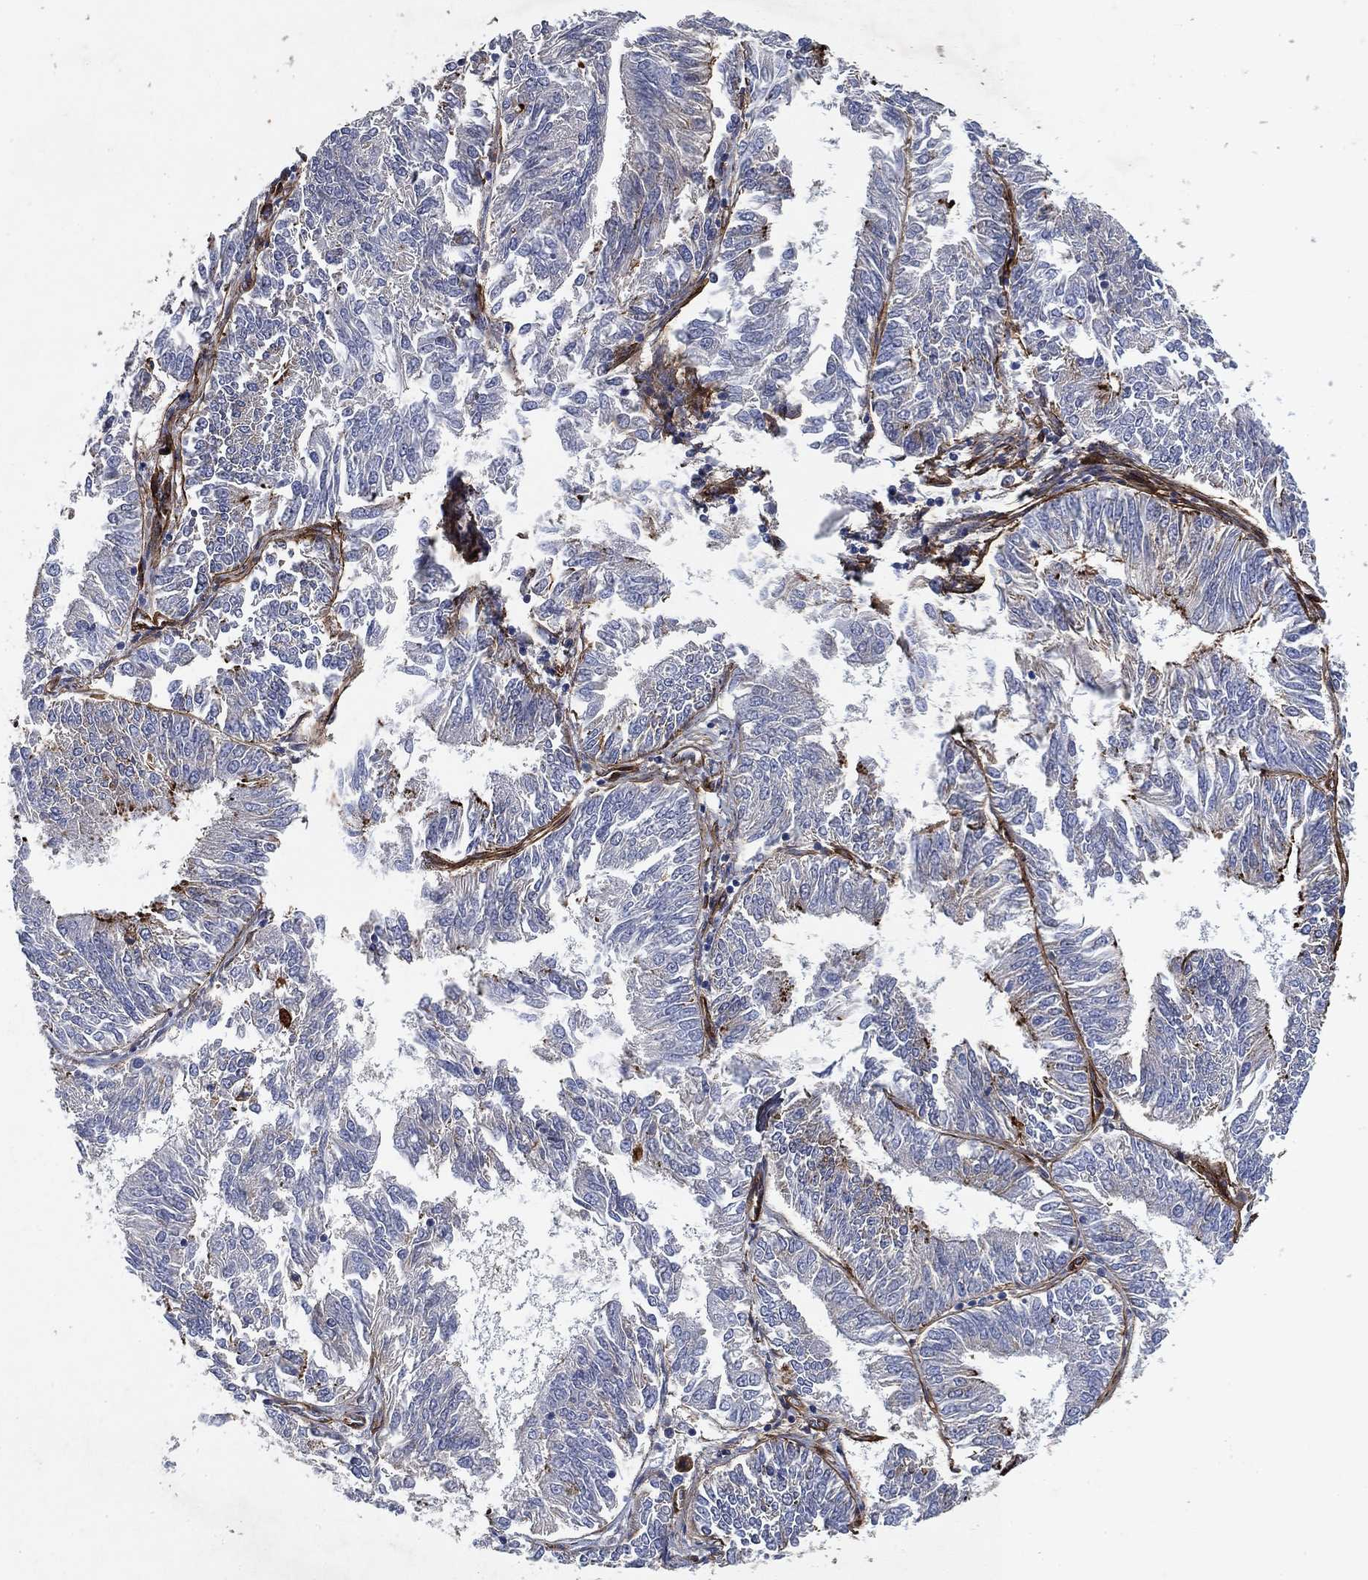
{"staining": {"intensity": "negative", "quantity": "none", "location": "none"}, "tissue": "endometrial cancer", "cell_type": "Tumor cells", "image_type": "cancer", "snomed": [{"axis": "morphology", "description": "Adenocarcinoma, NOS"}, {"axis": "topography", "description": "Endometrium"}], "caption": "Immunohistochemical staining of endometrial adenocarcinoma displays no significant expression in tumor cells.", "gene": "COL4A2", "patient": {"sex": "female", "age": 58}}